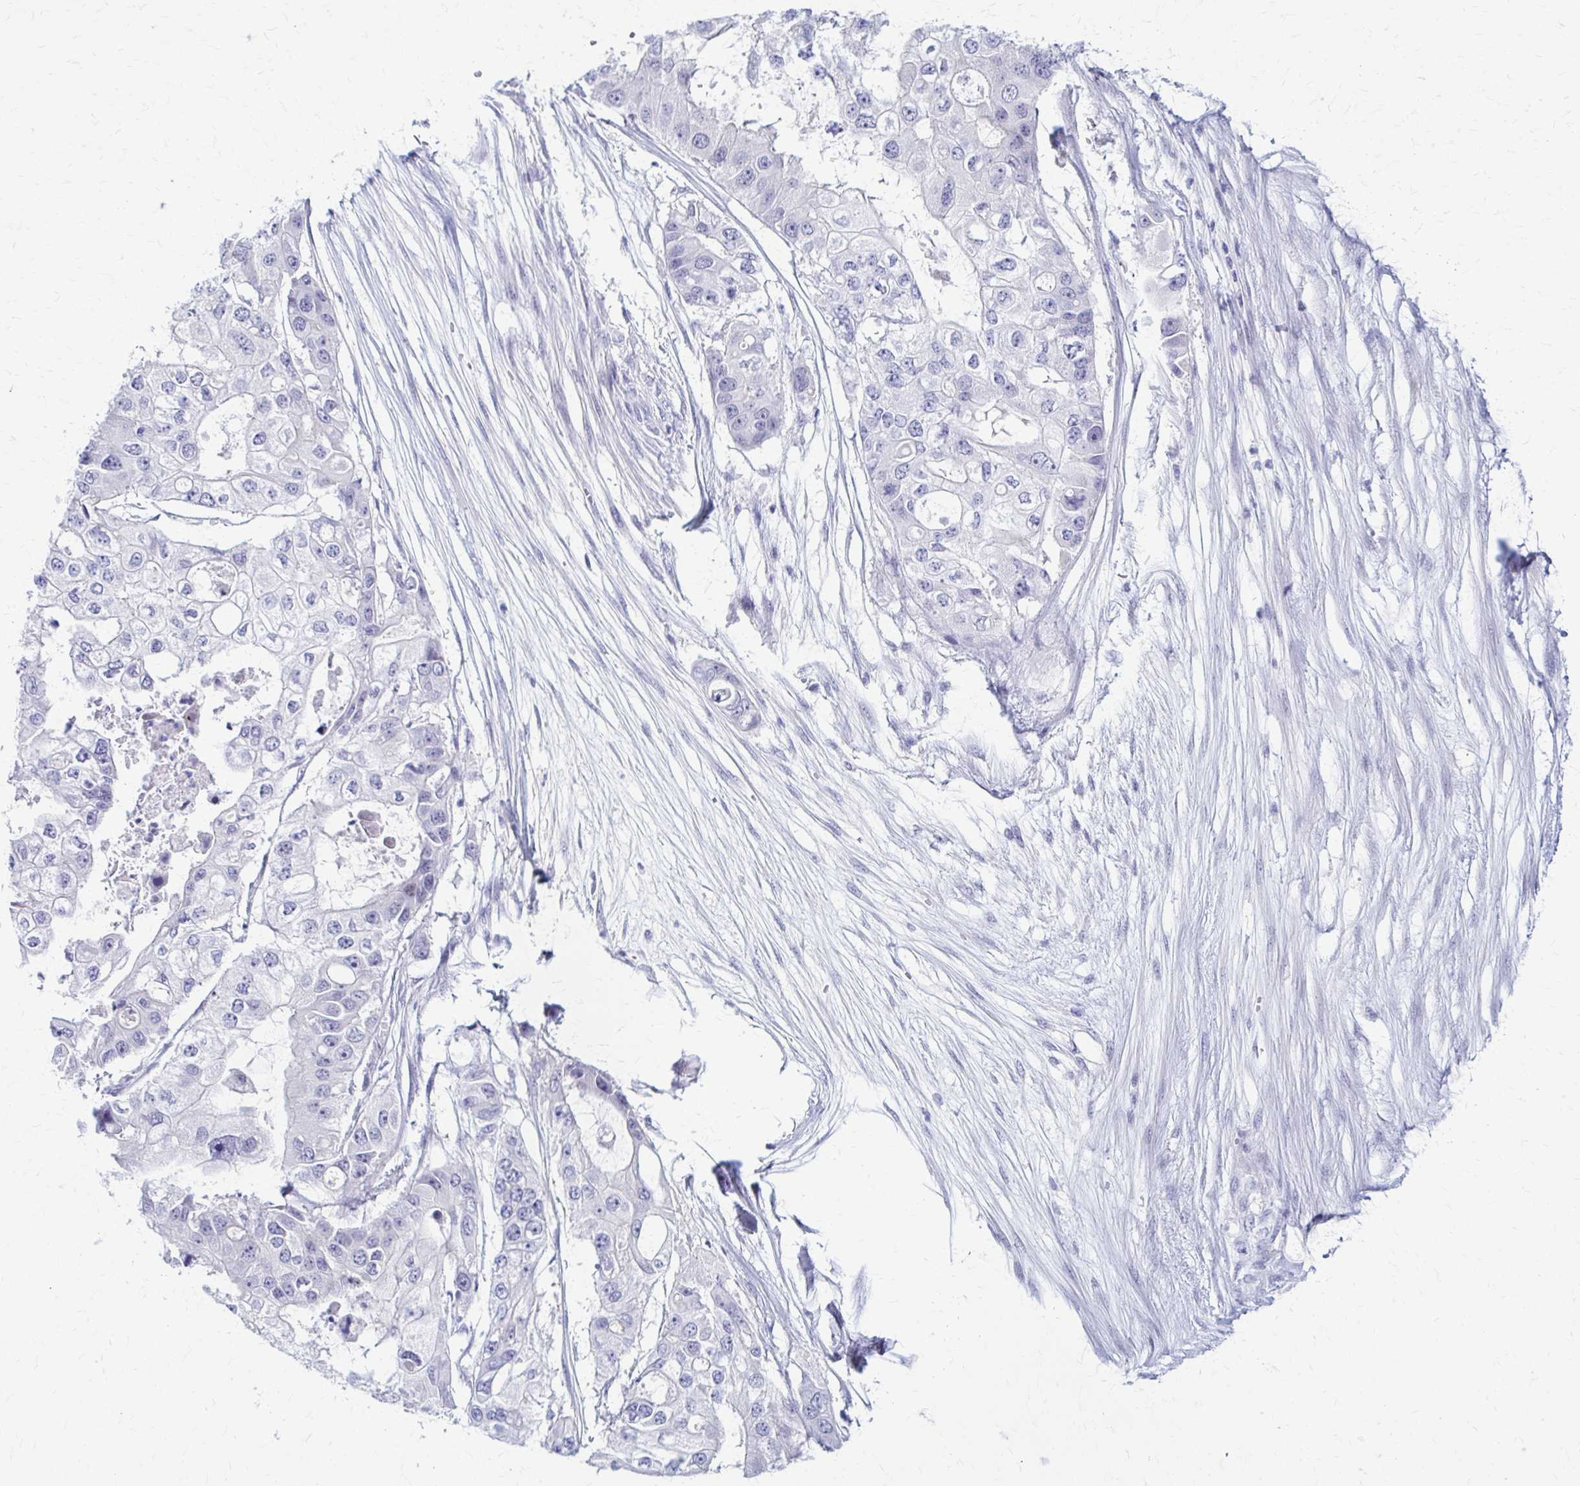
{"staining": {"intensity": "negative", "quantity": "none", "location": "none"}, "tissue": "ovarian cancer", "cell_type": "Tumor cells", "image_type": "cancer", "snomed": [{"axis": "morphology", "description": "Cystadenocarcinoma, serous, NOS"}, {"axis": "topography", "description": "Ovary"}], "caption": "A high-resolution micrograph shows immunohistochemistry staining of ovarian cancer, which demonstrates no significant positivity in tumor cells.", "gene": "RHOBTB2", "patient": {"sex": "female", "age": 56}}